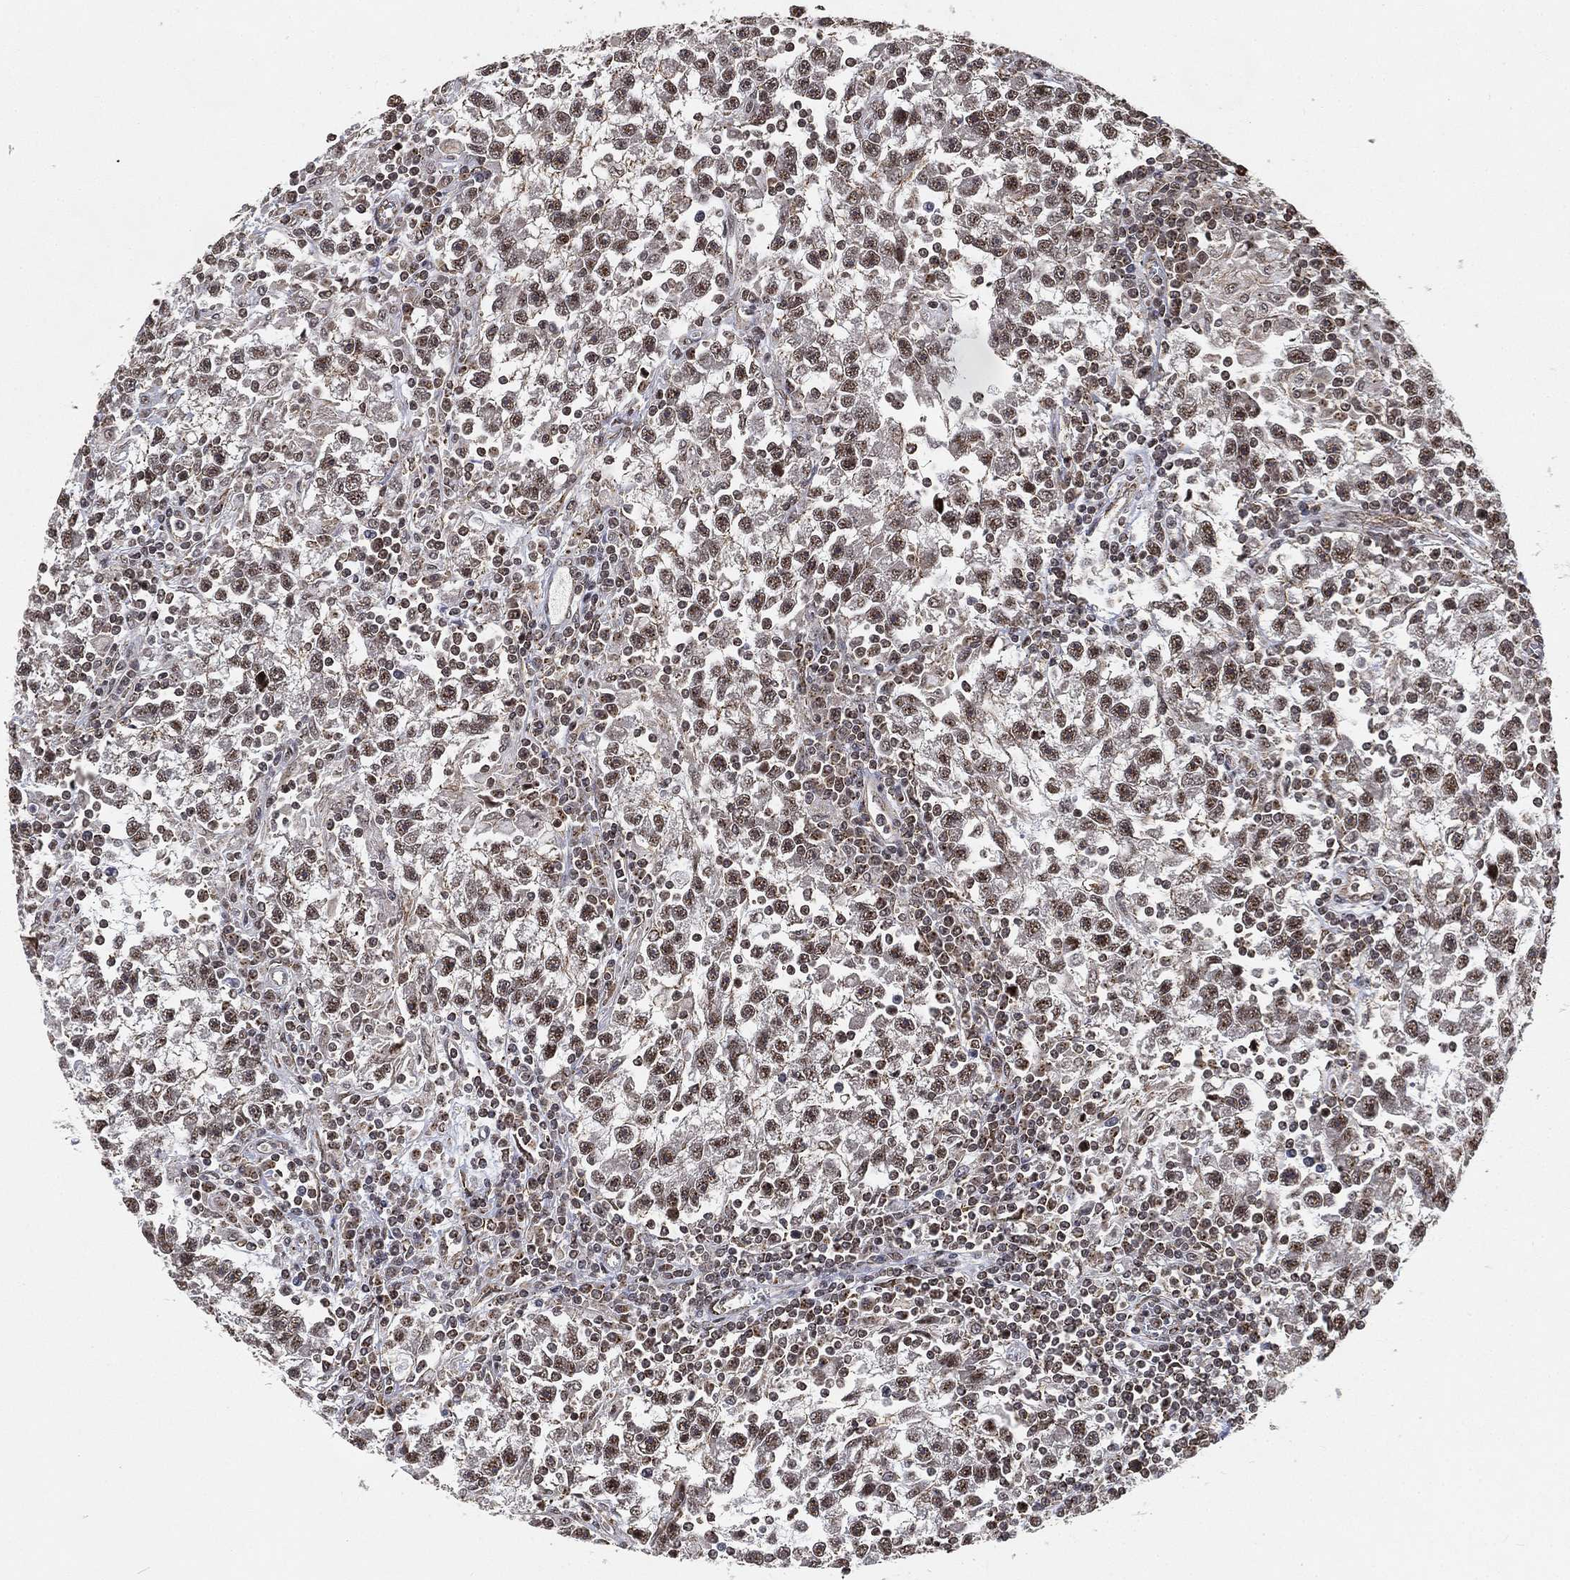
{"staining": {"intensity": "moderate", "quantity": ">75%", "location": "nuclear"}, "tissue": "testis cancer", "cell_type": "Tumor cells", "image_type": "cancer", "snomed": [{"axis": "morphology", "description": "Seminoma, NOS"}, {"axis": "topography", "description": "Testis"}], "caption": "Immunohistochemical staining of human seminoma (testis) displays medium levels of moderate nuclear expression in approximately >75% of tumor cells.", "gene": "RSRC2", "patient": {"sex": "male", "age": 47}}